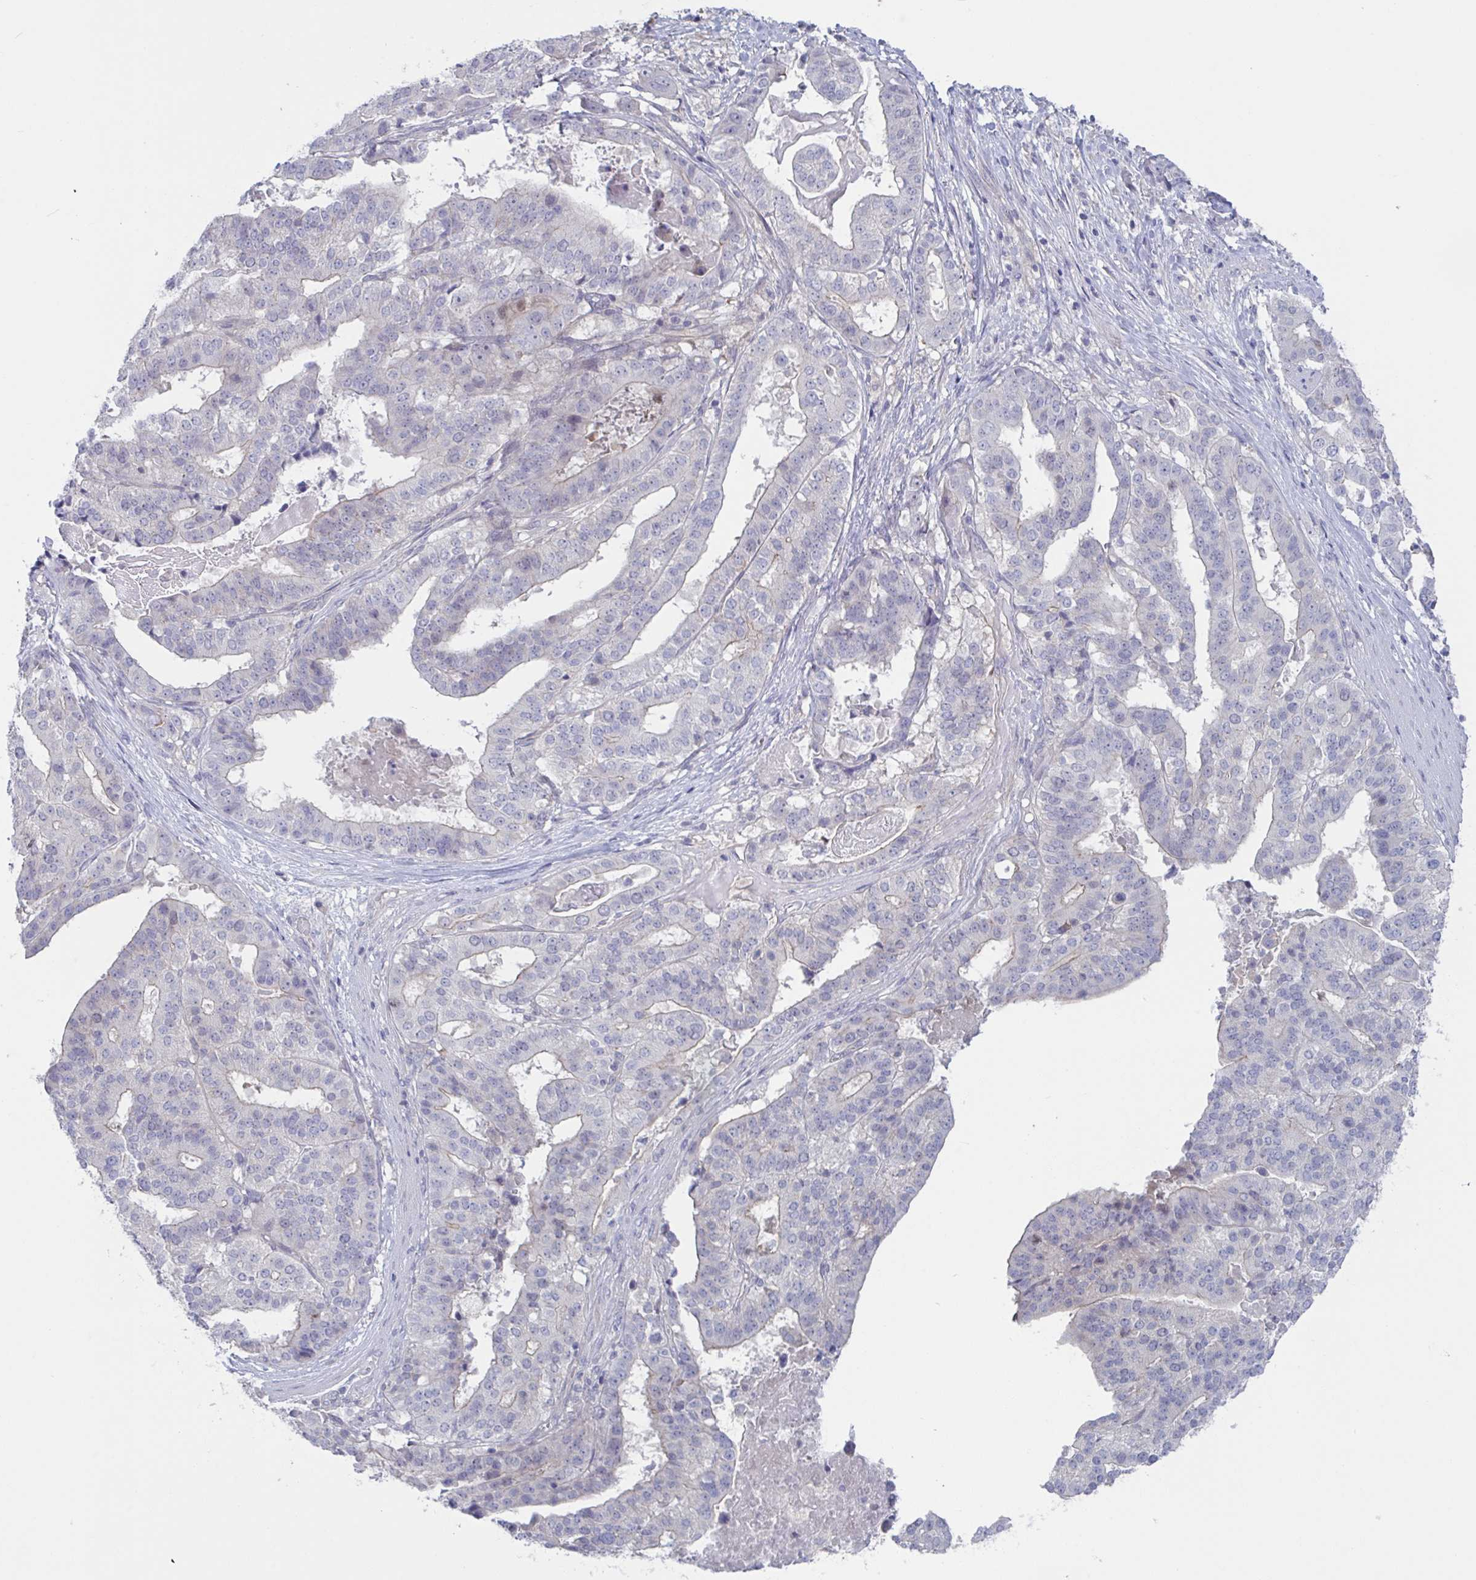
{"staining": {"intensity": "negative", "quantity": "none", "location": "none"}, "tissue": "stomach cancer", "cell_type": "Tumor cells", "image_type": "cancer", "snomed": [{"axis": "morphology", "description": "Adenocarcinoma, NOS"}, {"axis": "topography", "description": "Stomach"}], "caption": "Stomach cancer (adenocarcinoma) stained for a protein using immunohistochemistry (IHC) shows no expression tumor cells.", "gene": "STK26", "patient": {"sex": "male", "age": 48}}